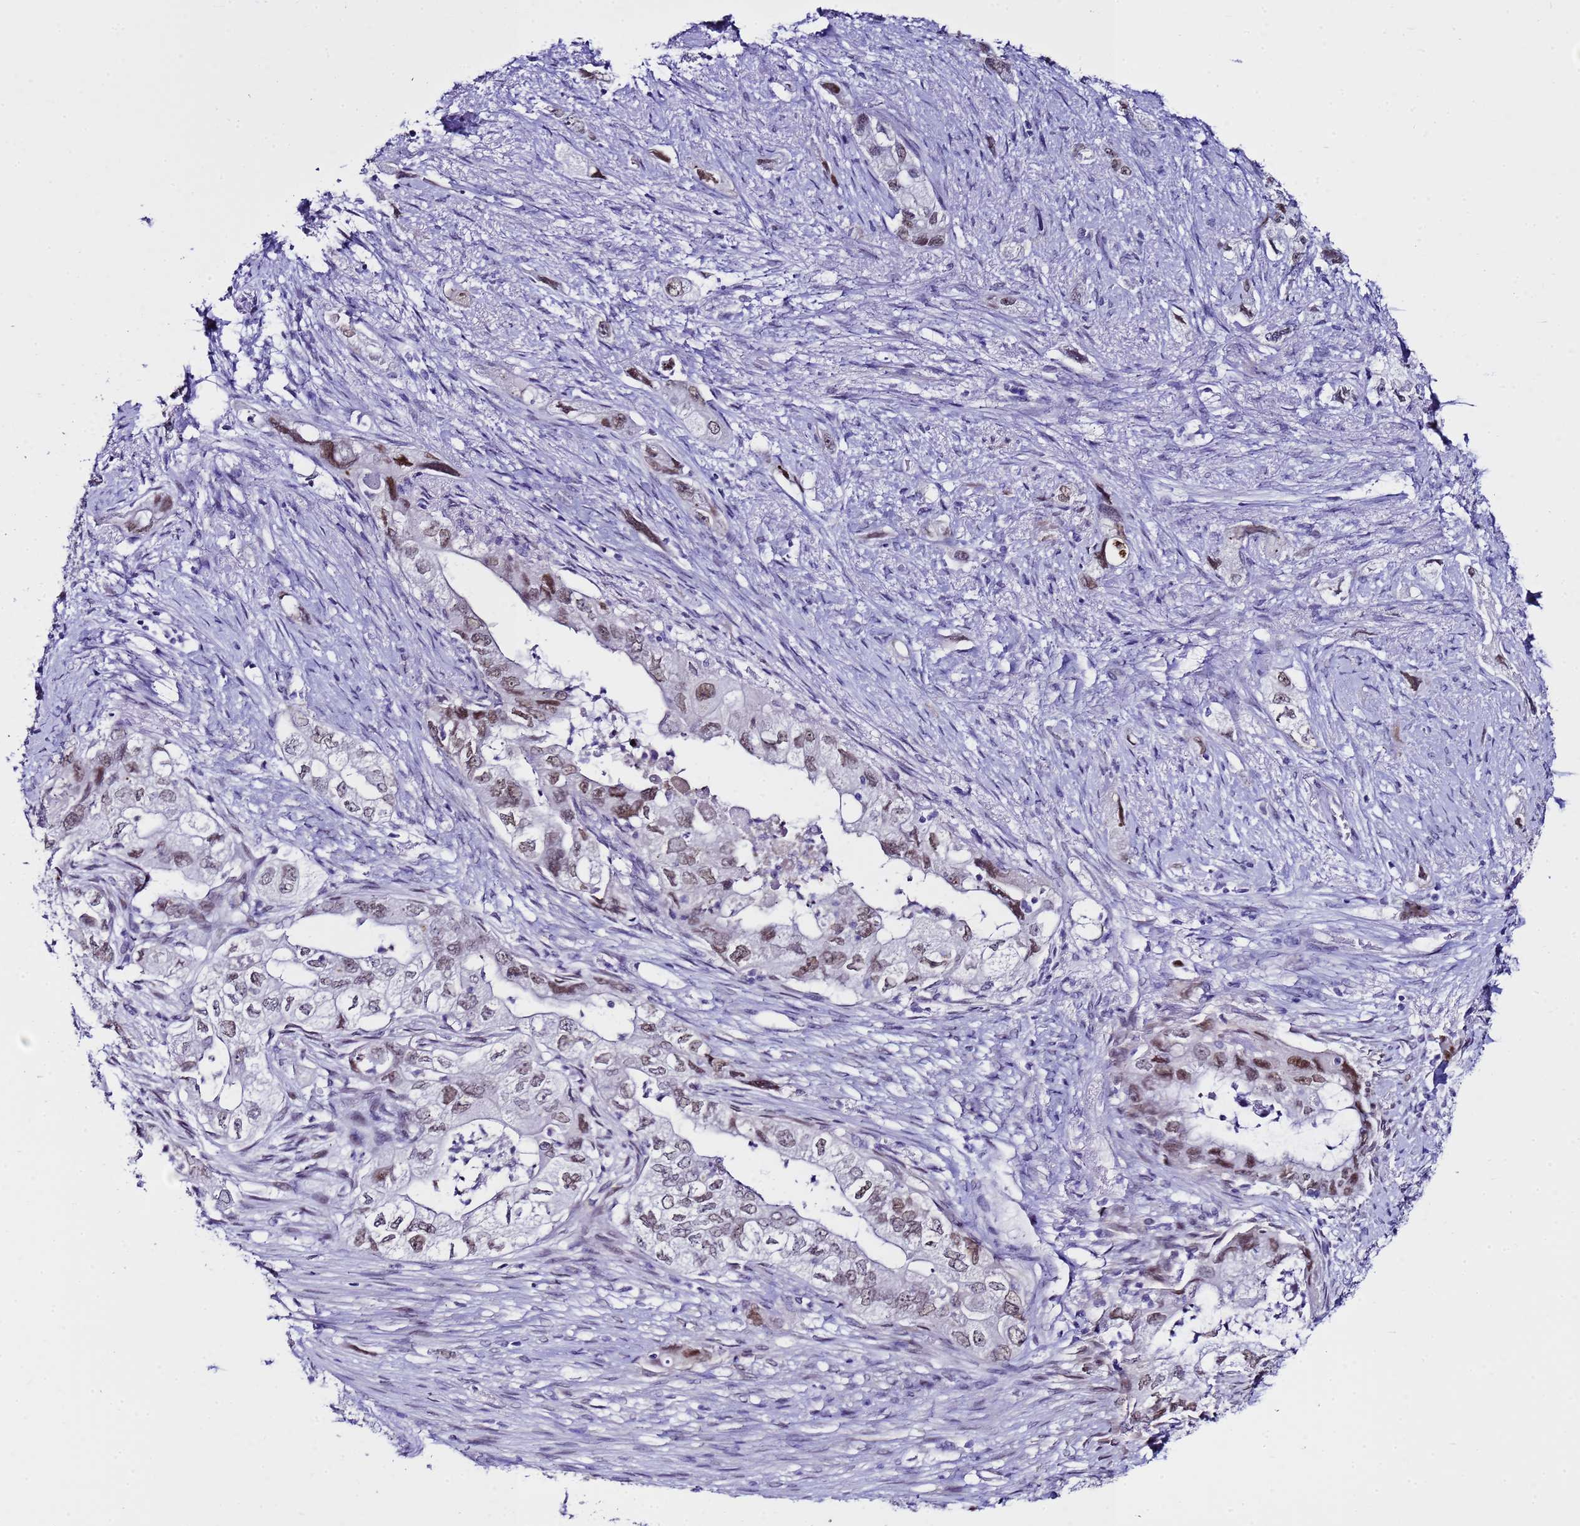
{"staining": {"intensity": "moderate", "quantity": ">75%", "location": "nuclear"}, "tissue": "pancreatic cancer", "cell_type": "Tumor cells", "image_type": "cancer", "snomed": [{"axis": "morphology", "description": "Adenocarcinoma, NOS"}, {"axis": "topography", "description": "Pancreas"}], "caption": "Immunohistochemistry (IHC) staining of pancreatic cancer (adenocarcinoma), which exhibits medium levels of moderate nuclear staining in about >75% of tumor cells indicating moderate nuclear protein positivity. The staining was performed using DAB (3,3'-diaminobenzidine) (brown) for protein detection and nuclei were counterstained in hematoxylin (blue).", "gene": "BCL7A", "patient": {"sex": "female", "age": 73}}